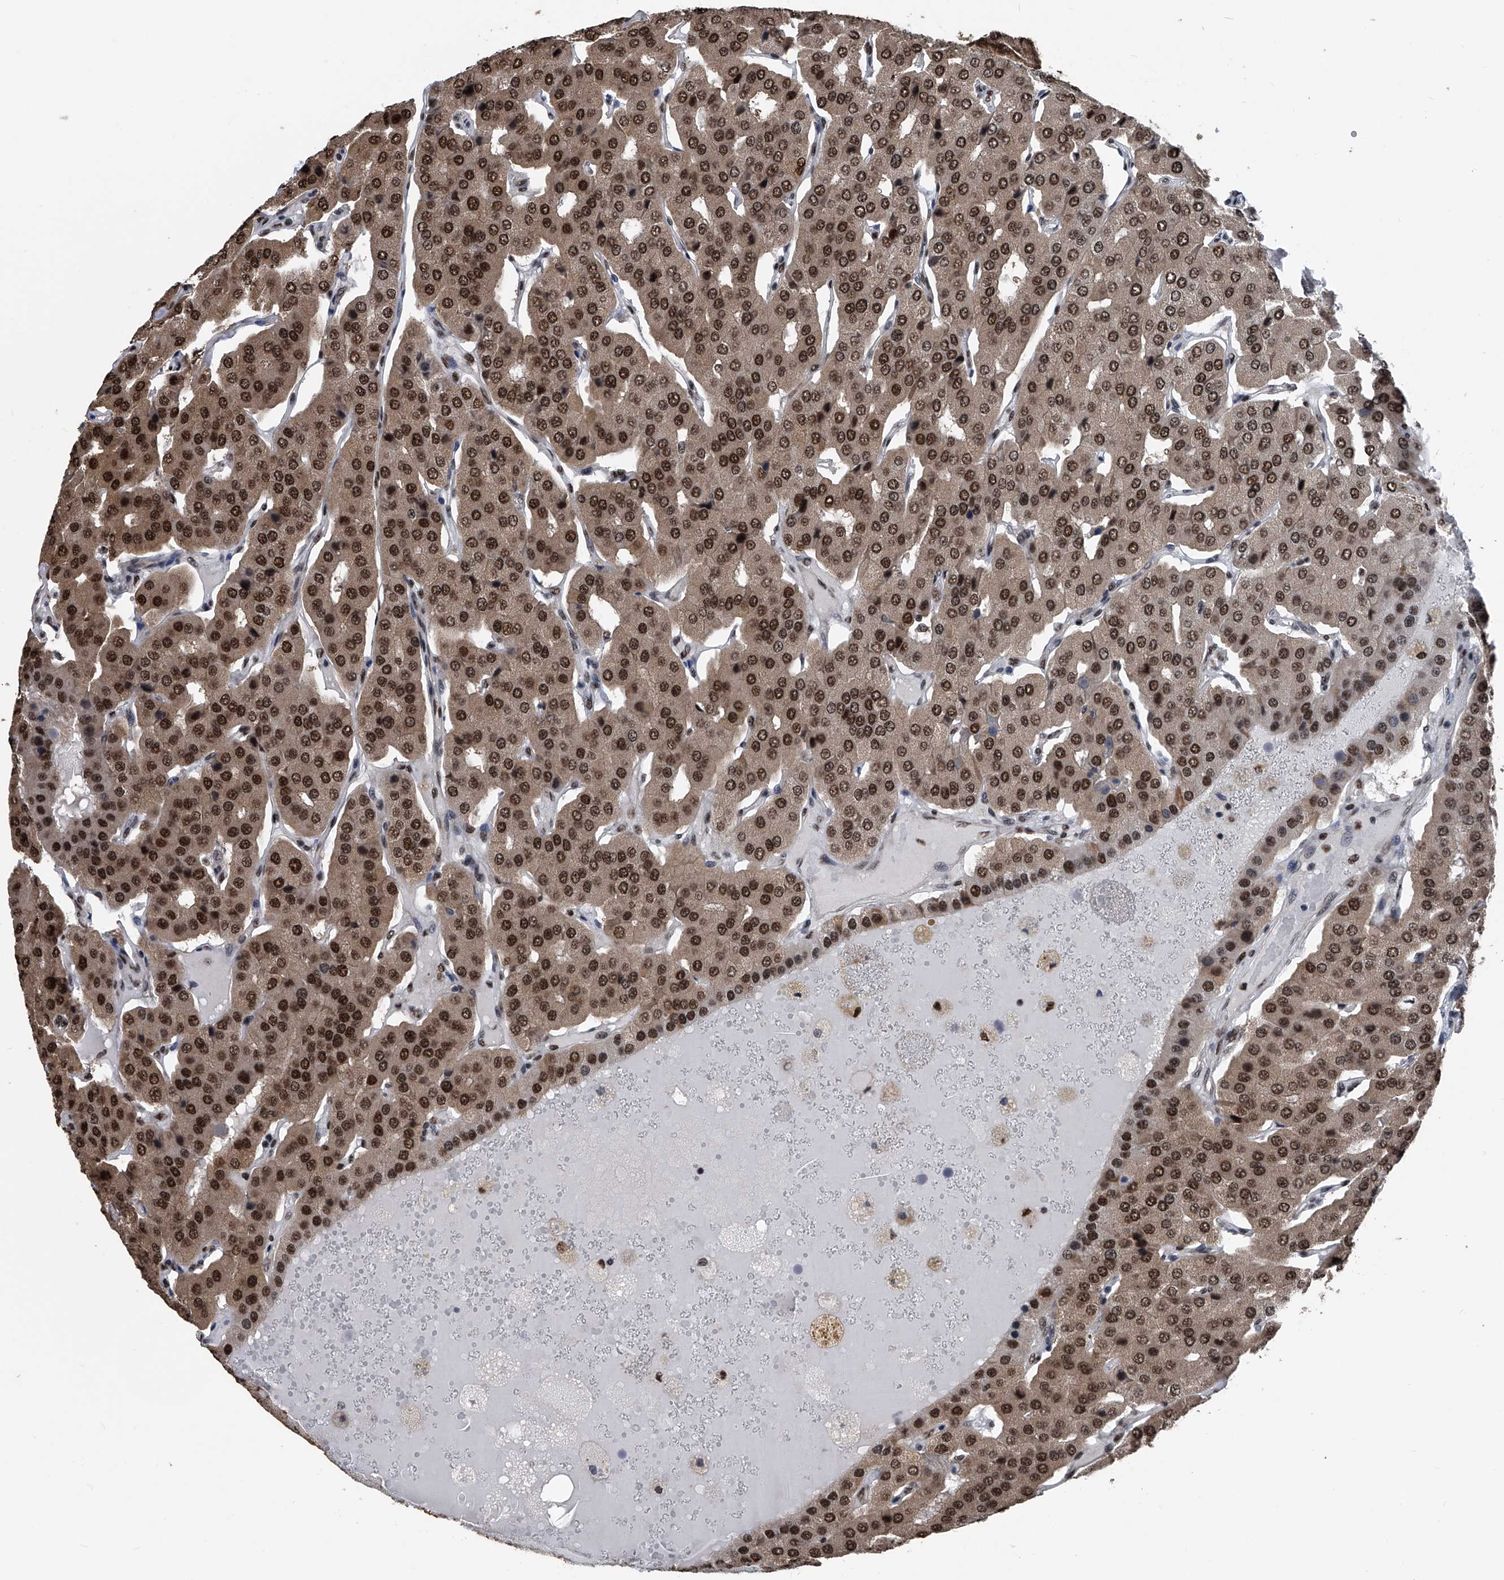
{"staining": {"intensity": "strong", "quantity": ">75%", "location": "nuclear"}, "tissue": "parathyroid gland", "cell_type": "Glandular cells", "image_type": "normal", "snomed": [{"axis": "morphology", "description": "Normal tissue, NOS"}, {"axis": "morphology", "description": "Adenoma, NOS"}, {"axis": "topography", "description": "Parathyroid gland"}], "caption": "Immunohistochemical staining of normal parathyroid gland shows >75% levels of strong nuclear protein staining in approximately >75% of glandular cells.", "gene": "FKBP5", "patient": {"sex": "female", "age": 86}}